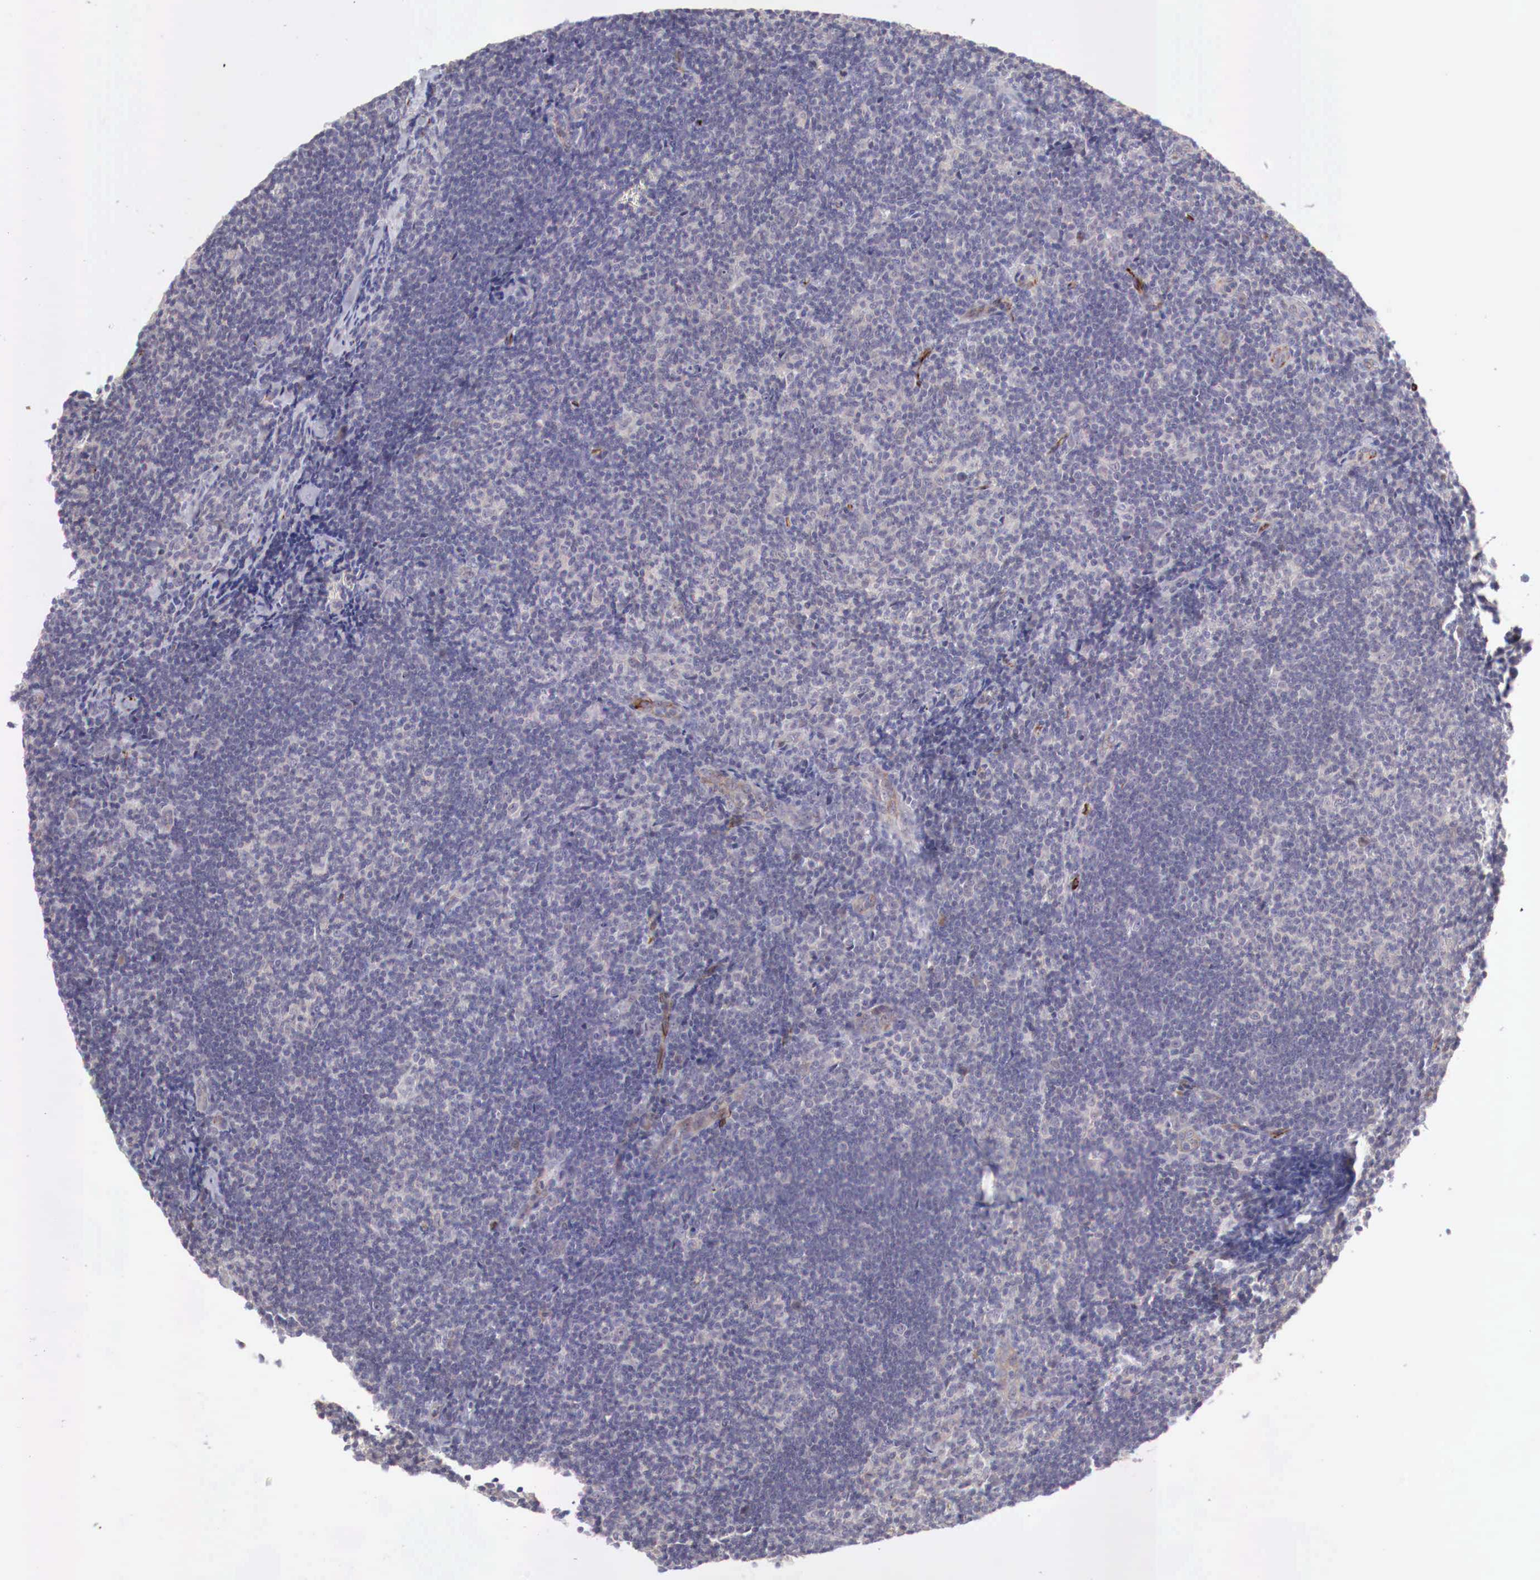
{"staining": {"intensity": "negative", "quantity": "none", "location": "none"}, "tissue": "lymphoma", "cell_type": "Tumor cells", "image_type": "cancer", "snomed": [{"axis": "morphology", "description": "Malignant lymphoma, non-Hodgkin's type, Low grade"}, {"axis": "topography", "description": "Lymph node"}], "caption": "Image shows no protein staining in tumor cells of lymphoma tissue.", "gene": "WT1", "patient": {"sex": "male", "age": 49}}